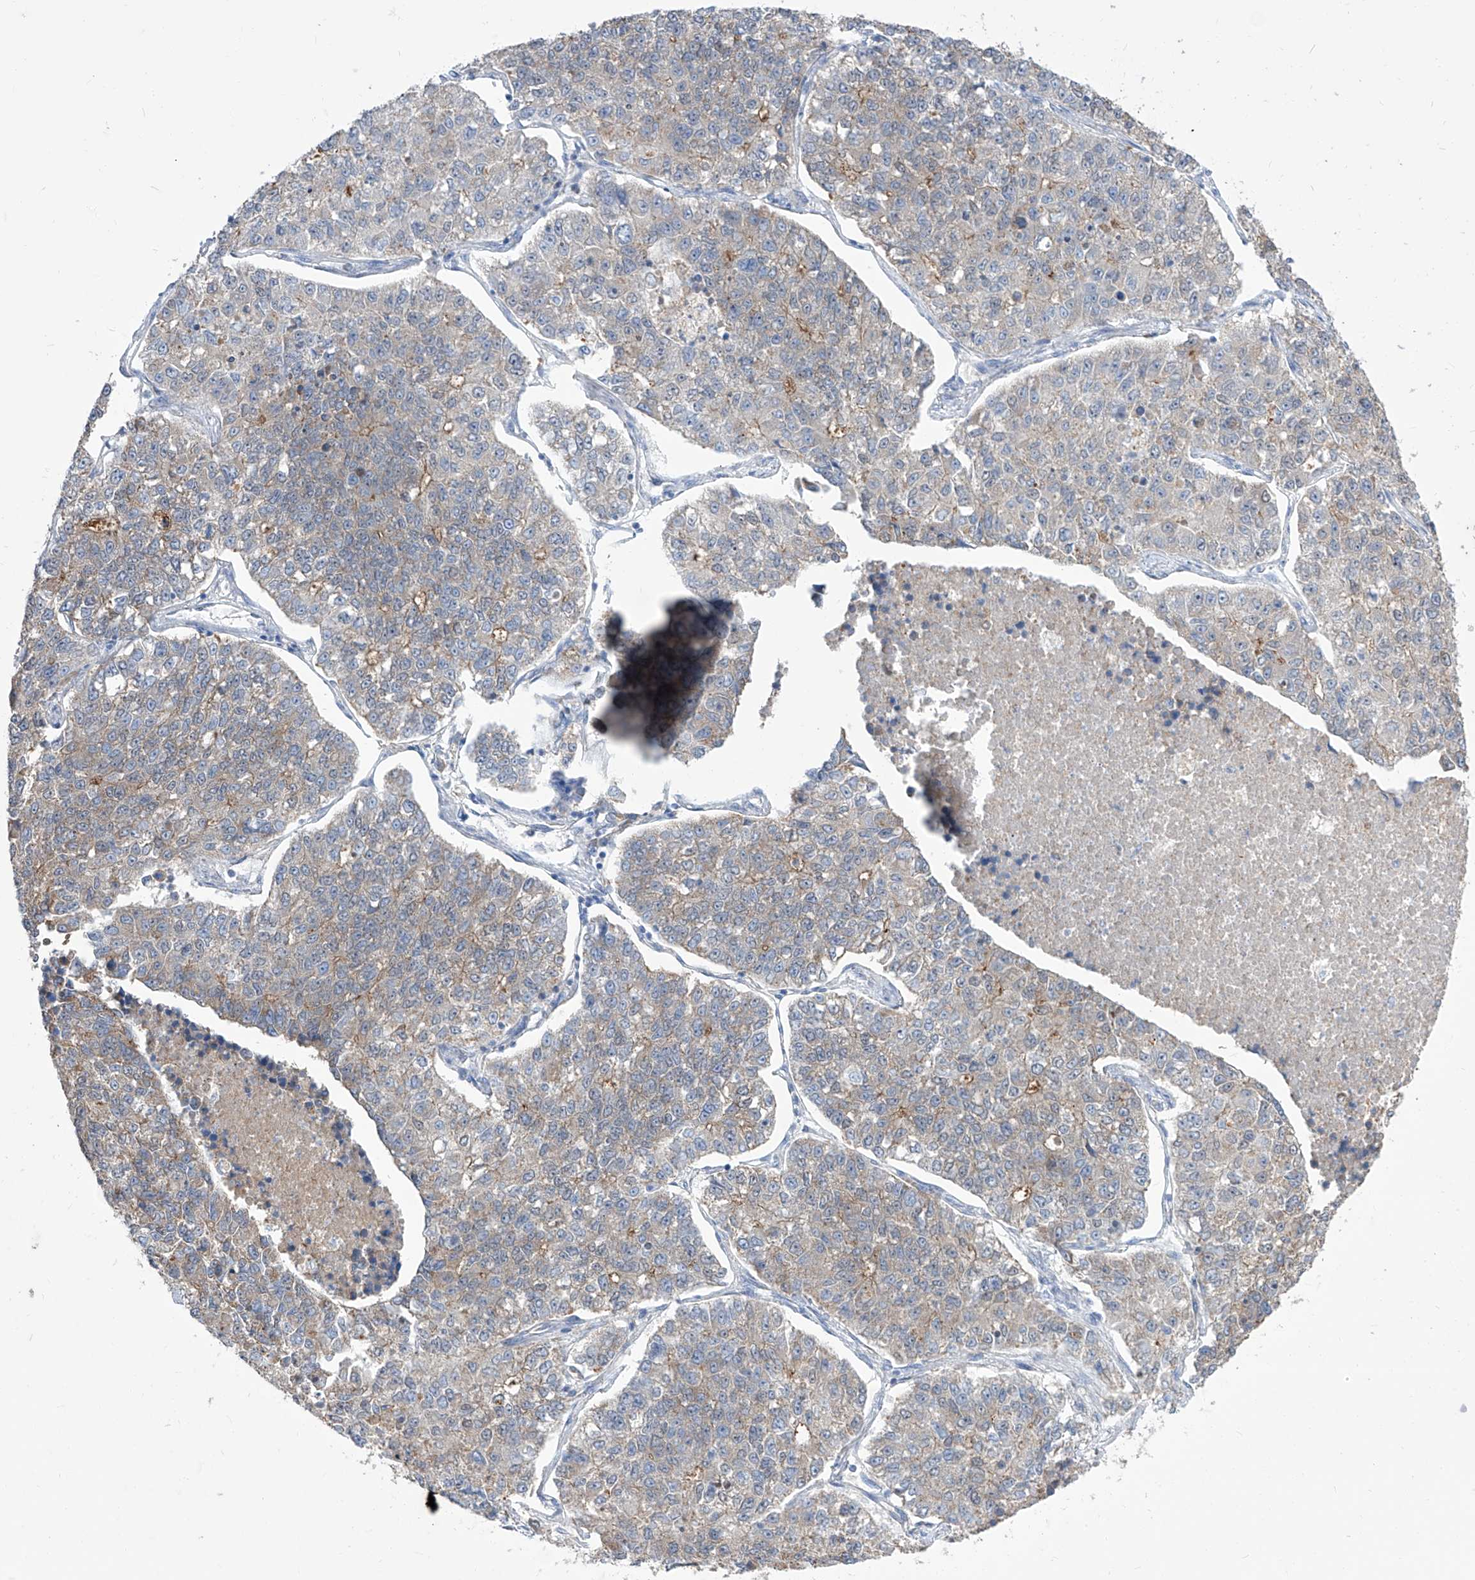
{"staining": {"intensity": "weak", "quantity": "<25%", "location": "cytoplasmic/membranous"}, "tissue": "lung cancer", "cell_type": "Tumor cells", "image_type": "cancer", "snomed": [{"axis": "morphology", "description": "Adenocarcinoma, NOS"}, {"axis": "topography", "description": "Lung"}], "caption": "Protein analysis of lung adenocarcinoma displays no significant staining in tumor cells. Nuclei are stained in blue.", "gene": "BROX", "patient": {"sex": "male", "age": 49}}